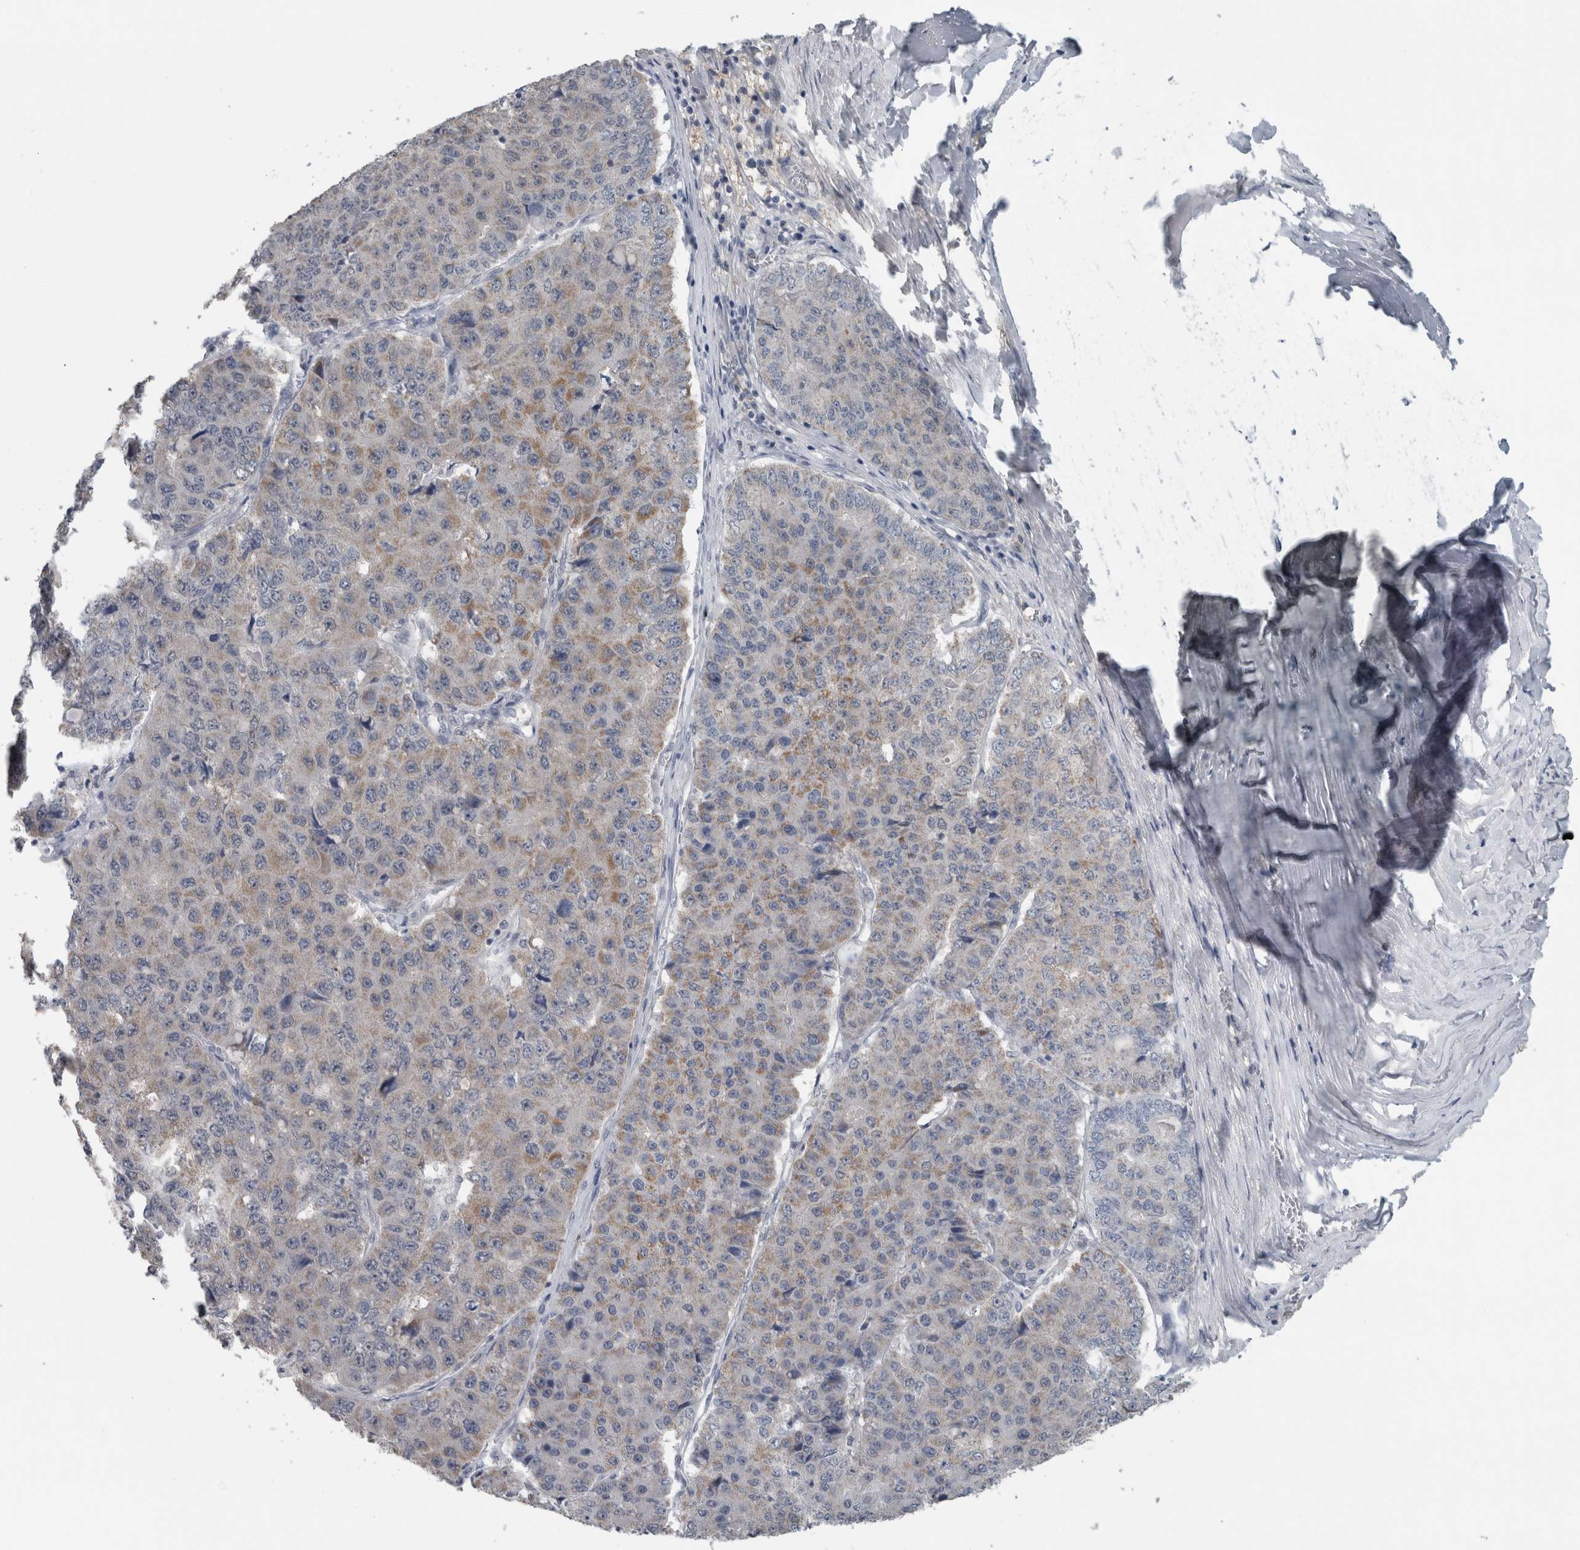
{"staining": {"intensity": "moderate", "quantity": "<25%", "location": "cytoplasmic/membranous"}, "tissue": "pancreatic cancer", "cell_type": "Tumor cells", "image_type": "cancer", "snomed": [{"axis": "morphology", "description": "Adenocarcinoma, NOS"}, {"axis": "topography", "description": "Pancreas"}], "caption": "A photomicrograph of human pancreatic cancer (adenocarcinoma) stained for a protein exhibits moderate cytoplasmic/membranous brown staining in tumor cells.", "gene": "ACSF2", "patient": {"sex": "male", "age": 50}}